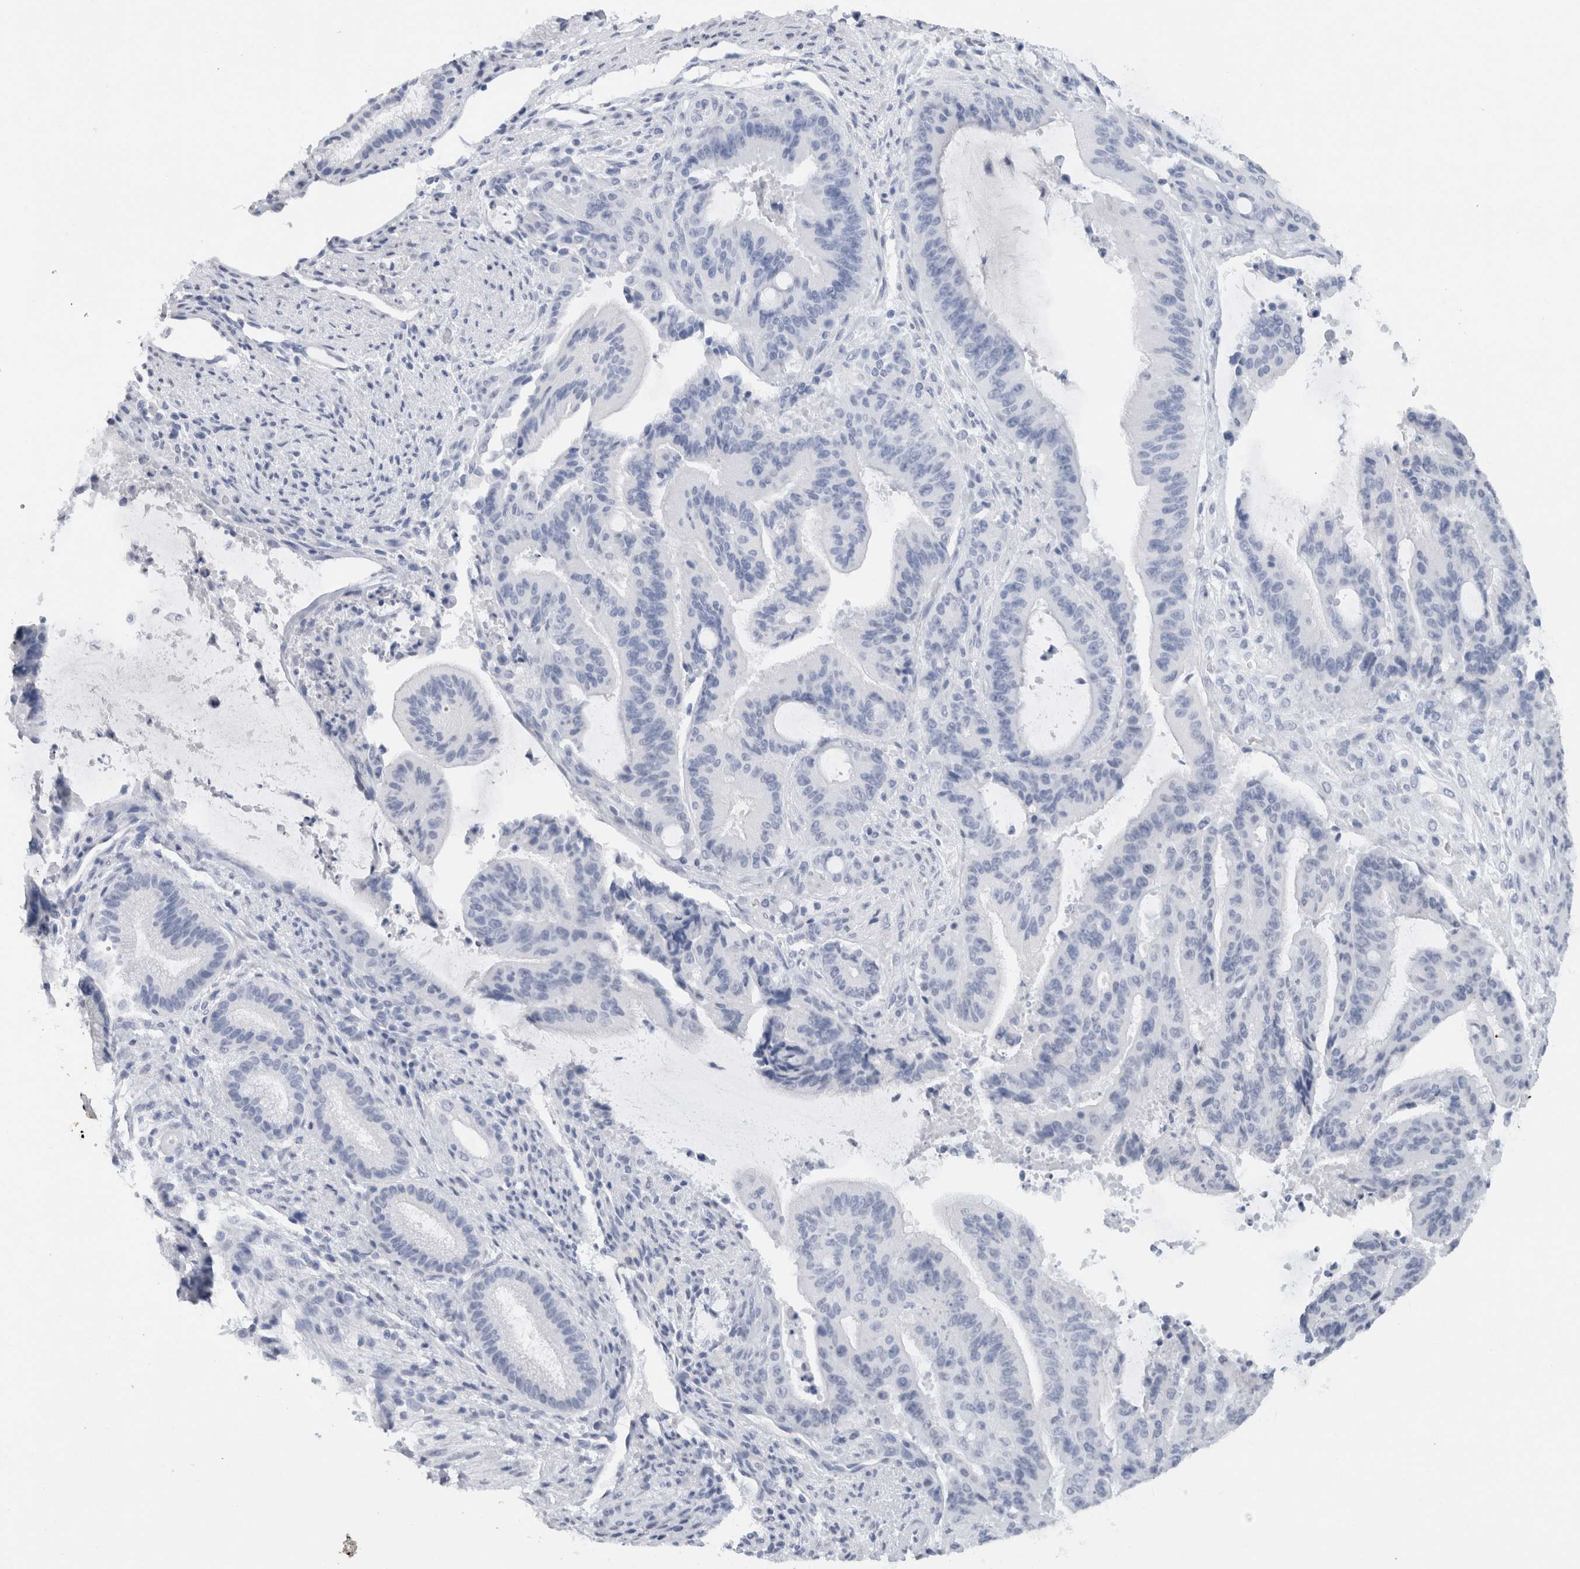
{"staining": {"intensity": "negative", "quantity": "none", "location": "none"}, "tissue": "liver cancer", "cell_type": "Tumor cells", "image_type": "cancer", "snomed": [{"axis": "morphology", "description": "Normal tissue, NOS"}, {"axis": "morphology", "description": "Cholangiocarcinoma"}, {"axis": "topography", "description": "Liver"}, {"axis": "topography", "description": "Peripheral nerve tissue"}], "caption": "A histopathology image of liver cholangiocarcinoma stained for a protein shows no brown staining in tumor cells.", "gene": "CNTN1", "patient": {"sex": "female", "age": 73}}